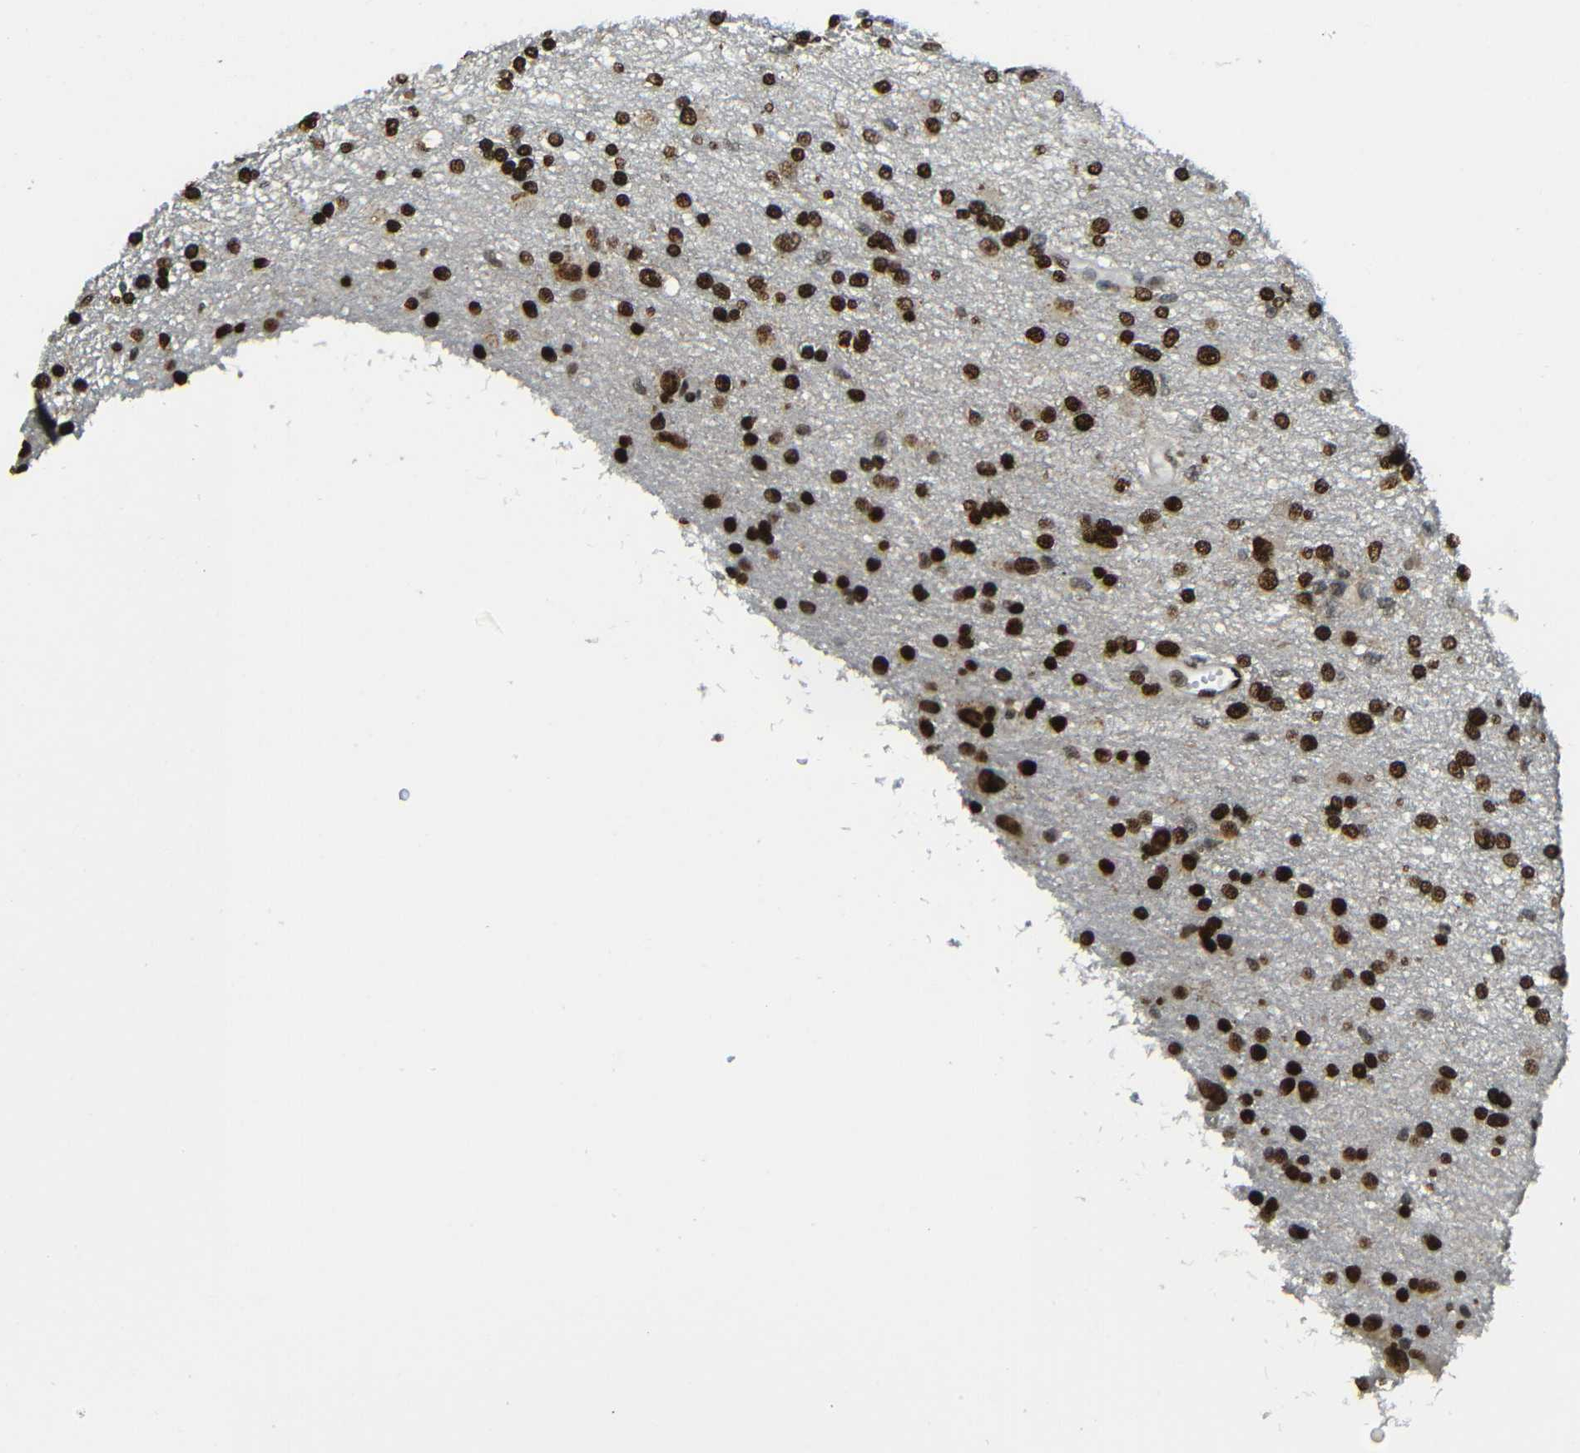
{"staining": {"intensity": "strong", "quantity": ">75%", "location": "cytoplasmic/membranous,nuclear"}, "tissue": "glioma", "cell_type": "Tumor cells", "image_type": "cancer", "snomed": [{"axis": "morphology", "description": "Glioma, malignant, High grade"}, {"axis": "topography", "description": "Brain"}], "caption": "An image of high-grade glioma (malignant) stained for a protein exhibits strong cytoplasmic/membranous and nuclear brown staining in tumor cells.", "gene": "PSIP1", "patient": {"sex": "female", "age": 59}}